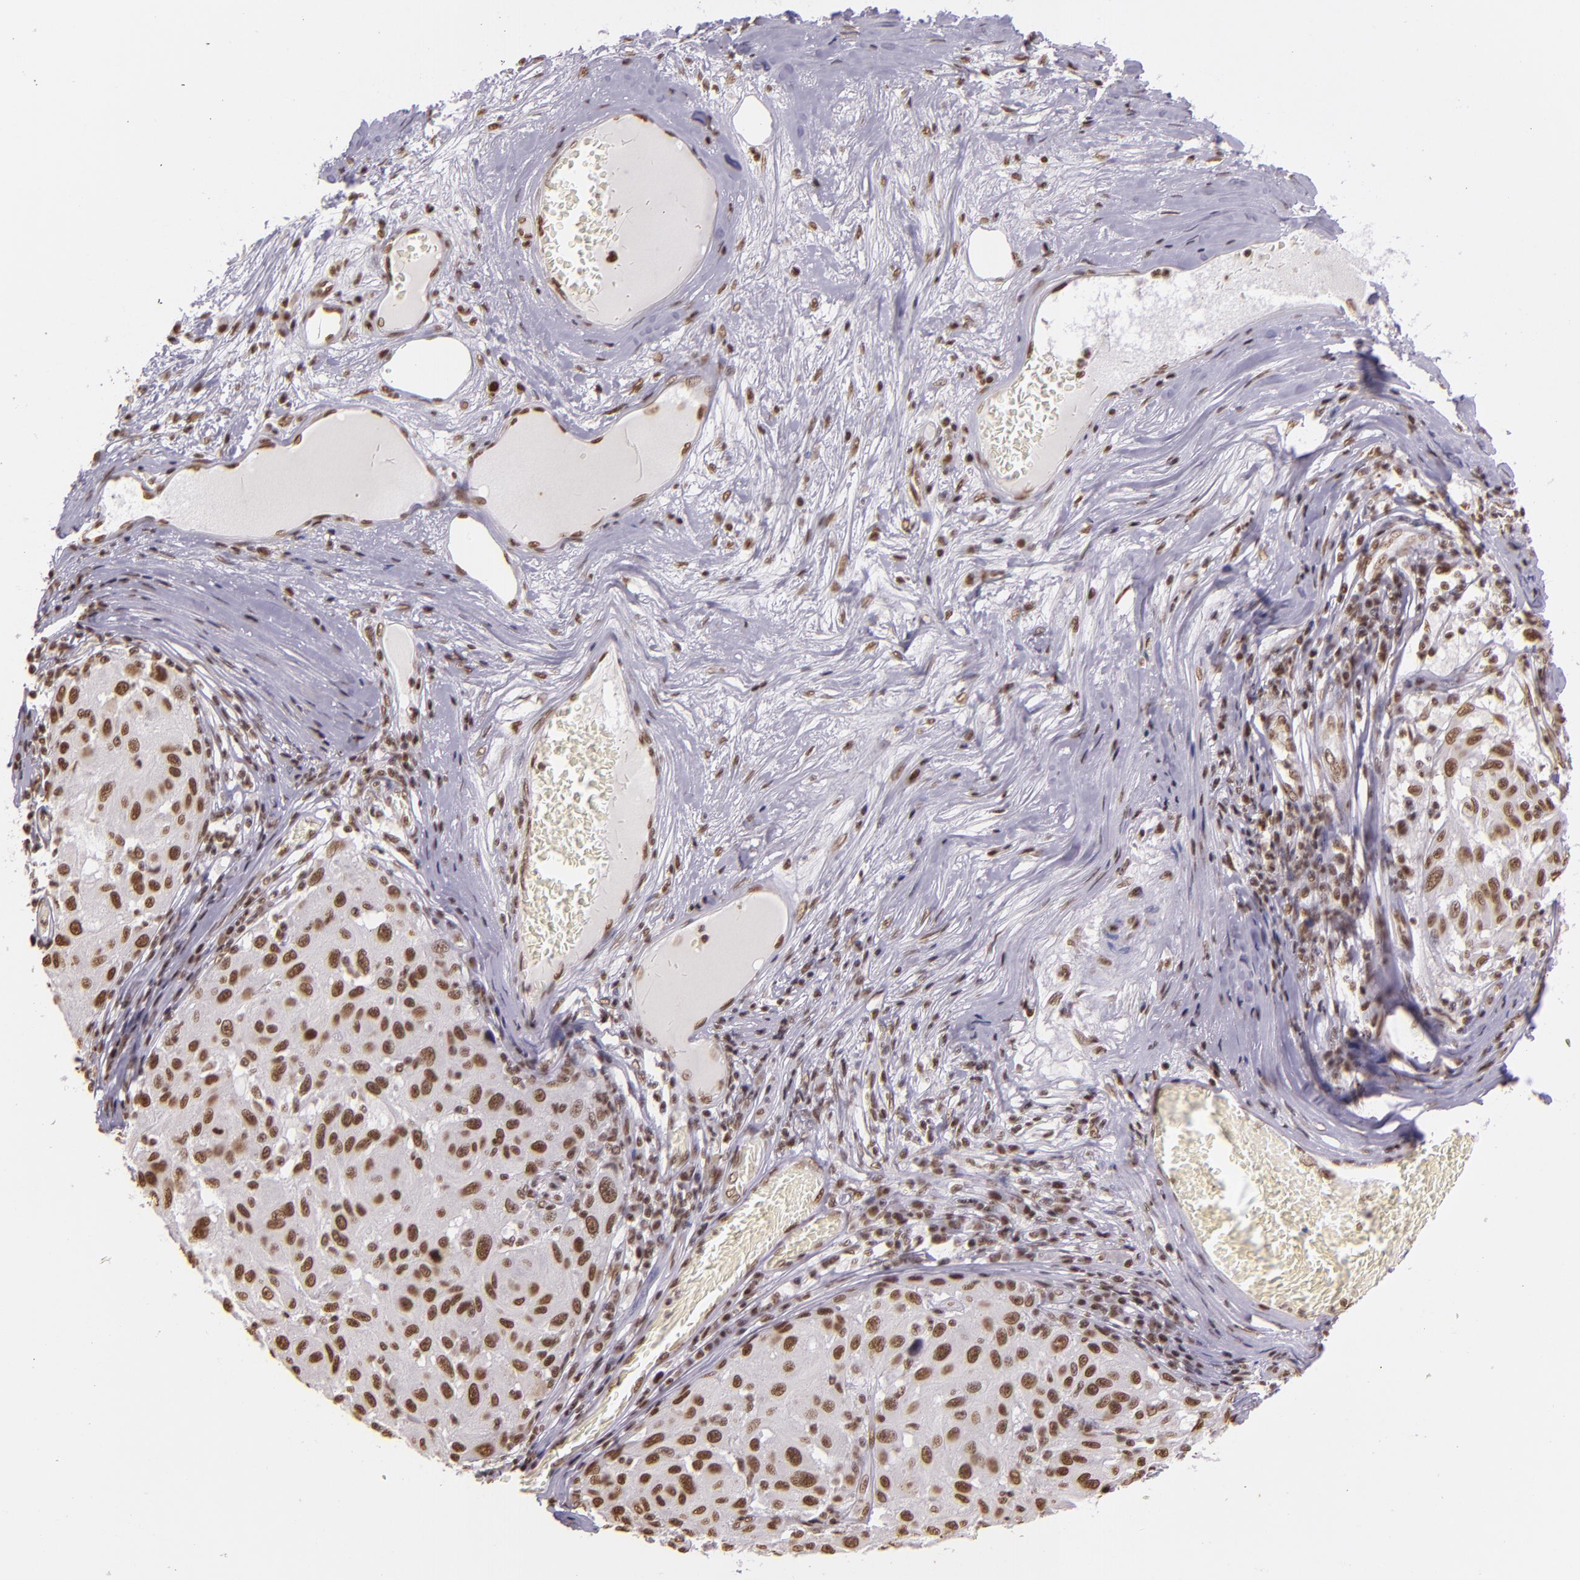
{"staining": {"intensity": "moderate", "quantity": ">75%", "location": "nuclear"}, "tissue": "melanoma", "cell_type": "Tumor cells", "image_type": "cancer", "snomed": [{"axis": "morphology", "description": "Malignant melanoma, NOS"}, {"axis": "topography", "description": "Skin"}], "caption": "IHC histopathology image of malignant melanoma stained for a protein (brown), which shows medium levels of moderate nuclear staining in approximately >75% of tumor cells.", "gene": "USF1", "patient": {"sex": "female", "age": 77}}